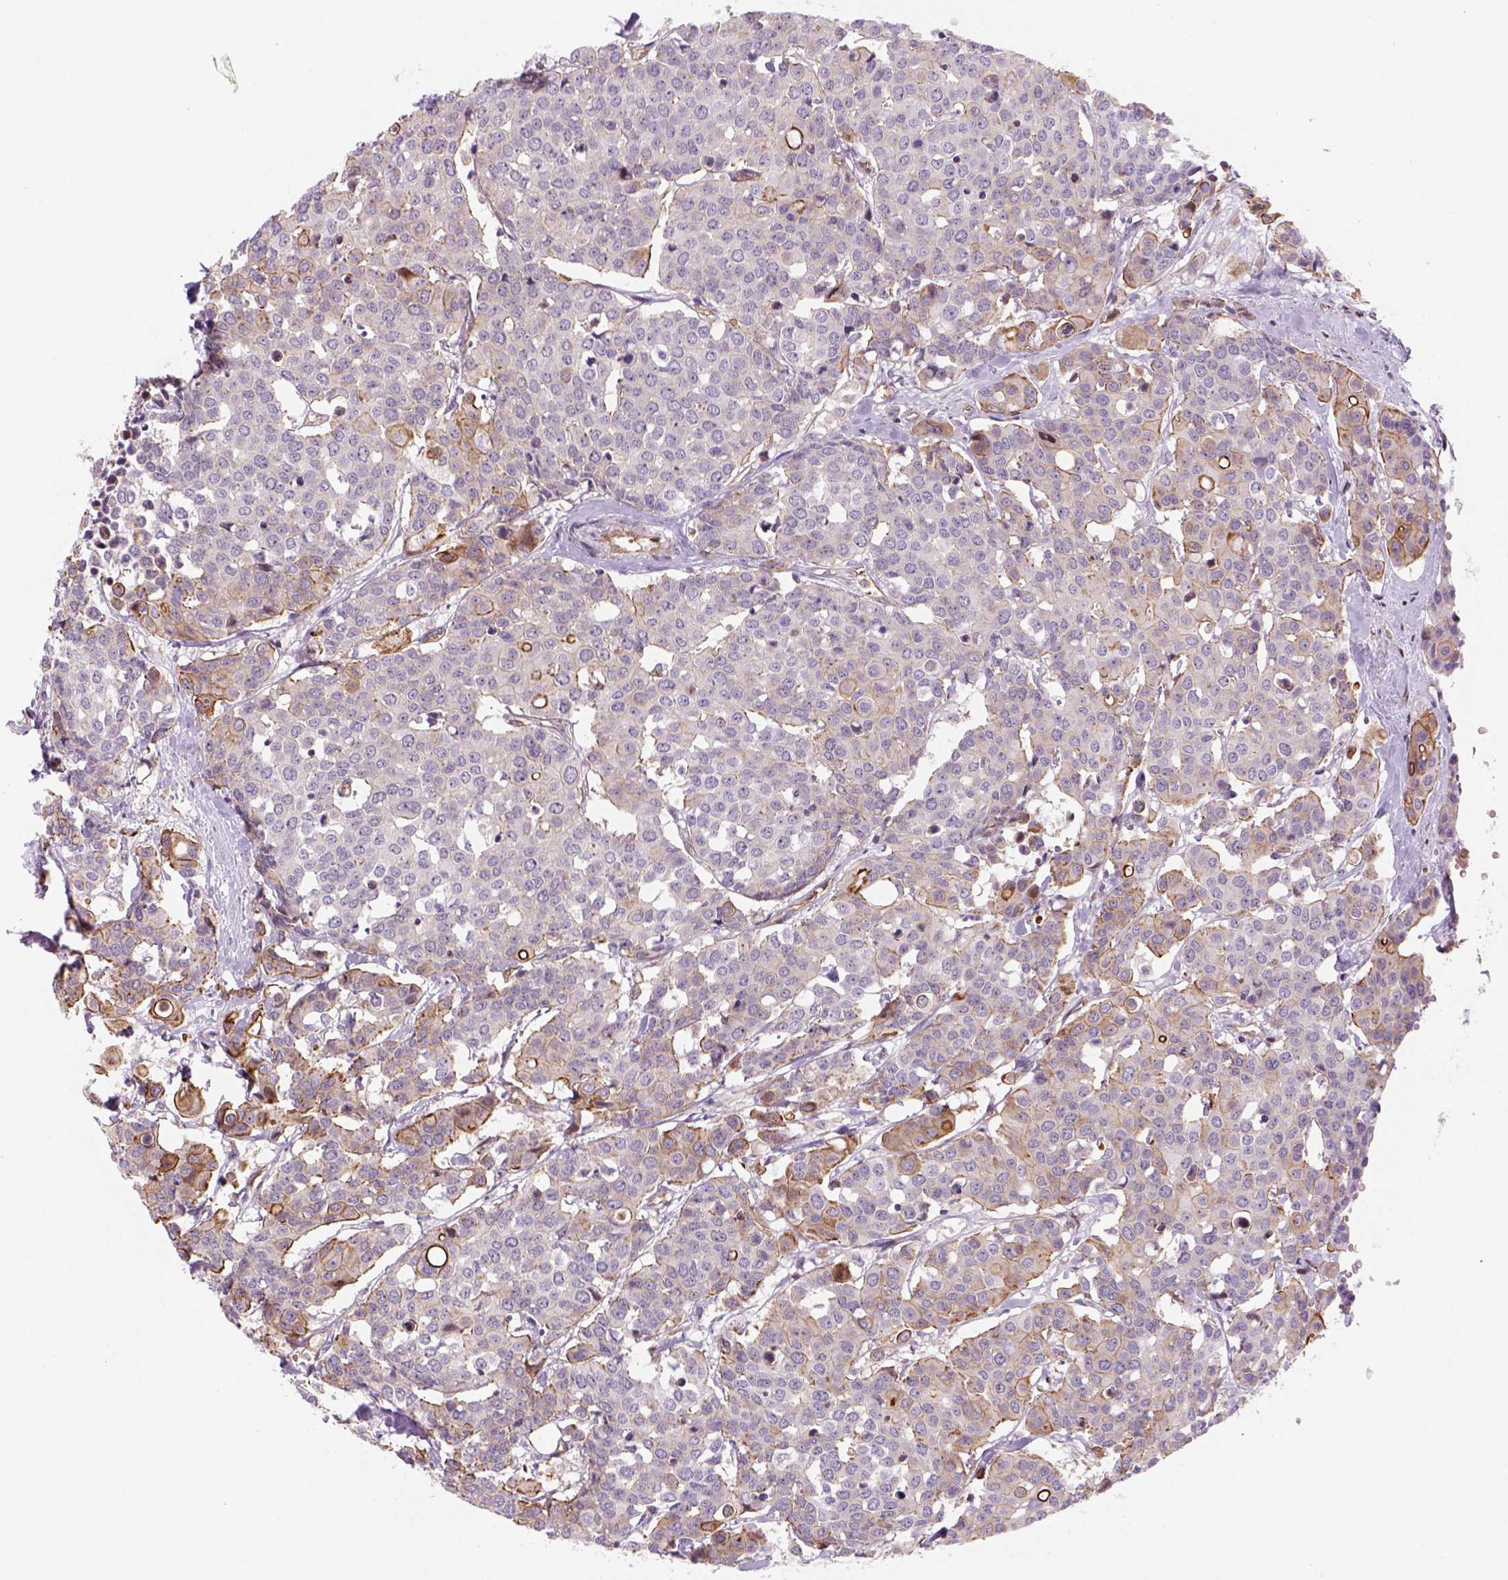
{"staining": {"intensity": "moderate", "quantity": "<25%", "location": "cytoplasmic/membranous"}, "tissue": "carcinoid", "cell_type": "Tumor cells", "image_type": "cancer", "snomed": [{"axis": "morphology", "description": "Carcinoid, malignant, NOS"}, {"axis": "topography", "description": "Colon"}], "caption": "An IHC histopathology image of neoplastic tissue is shown. Protein staining in brown shows moderate cytoplasmic/membranous positivity in malignant carcinoid within tumor cells.", "gene": "VSTM5", "patient": {"sex": "male", "age": 81}}